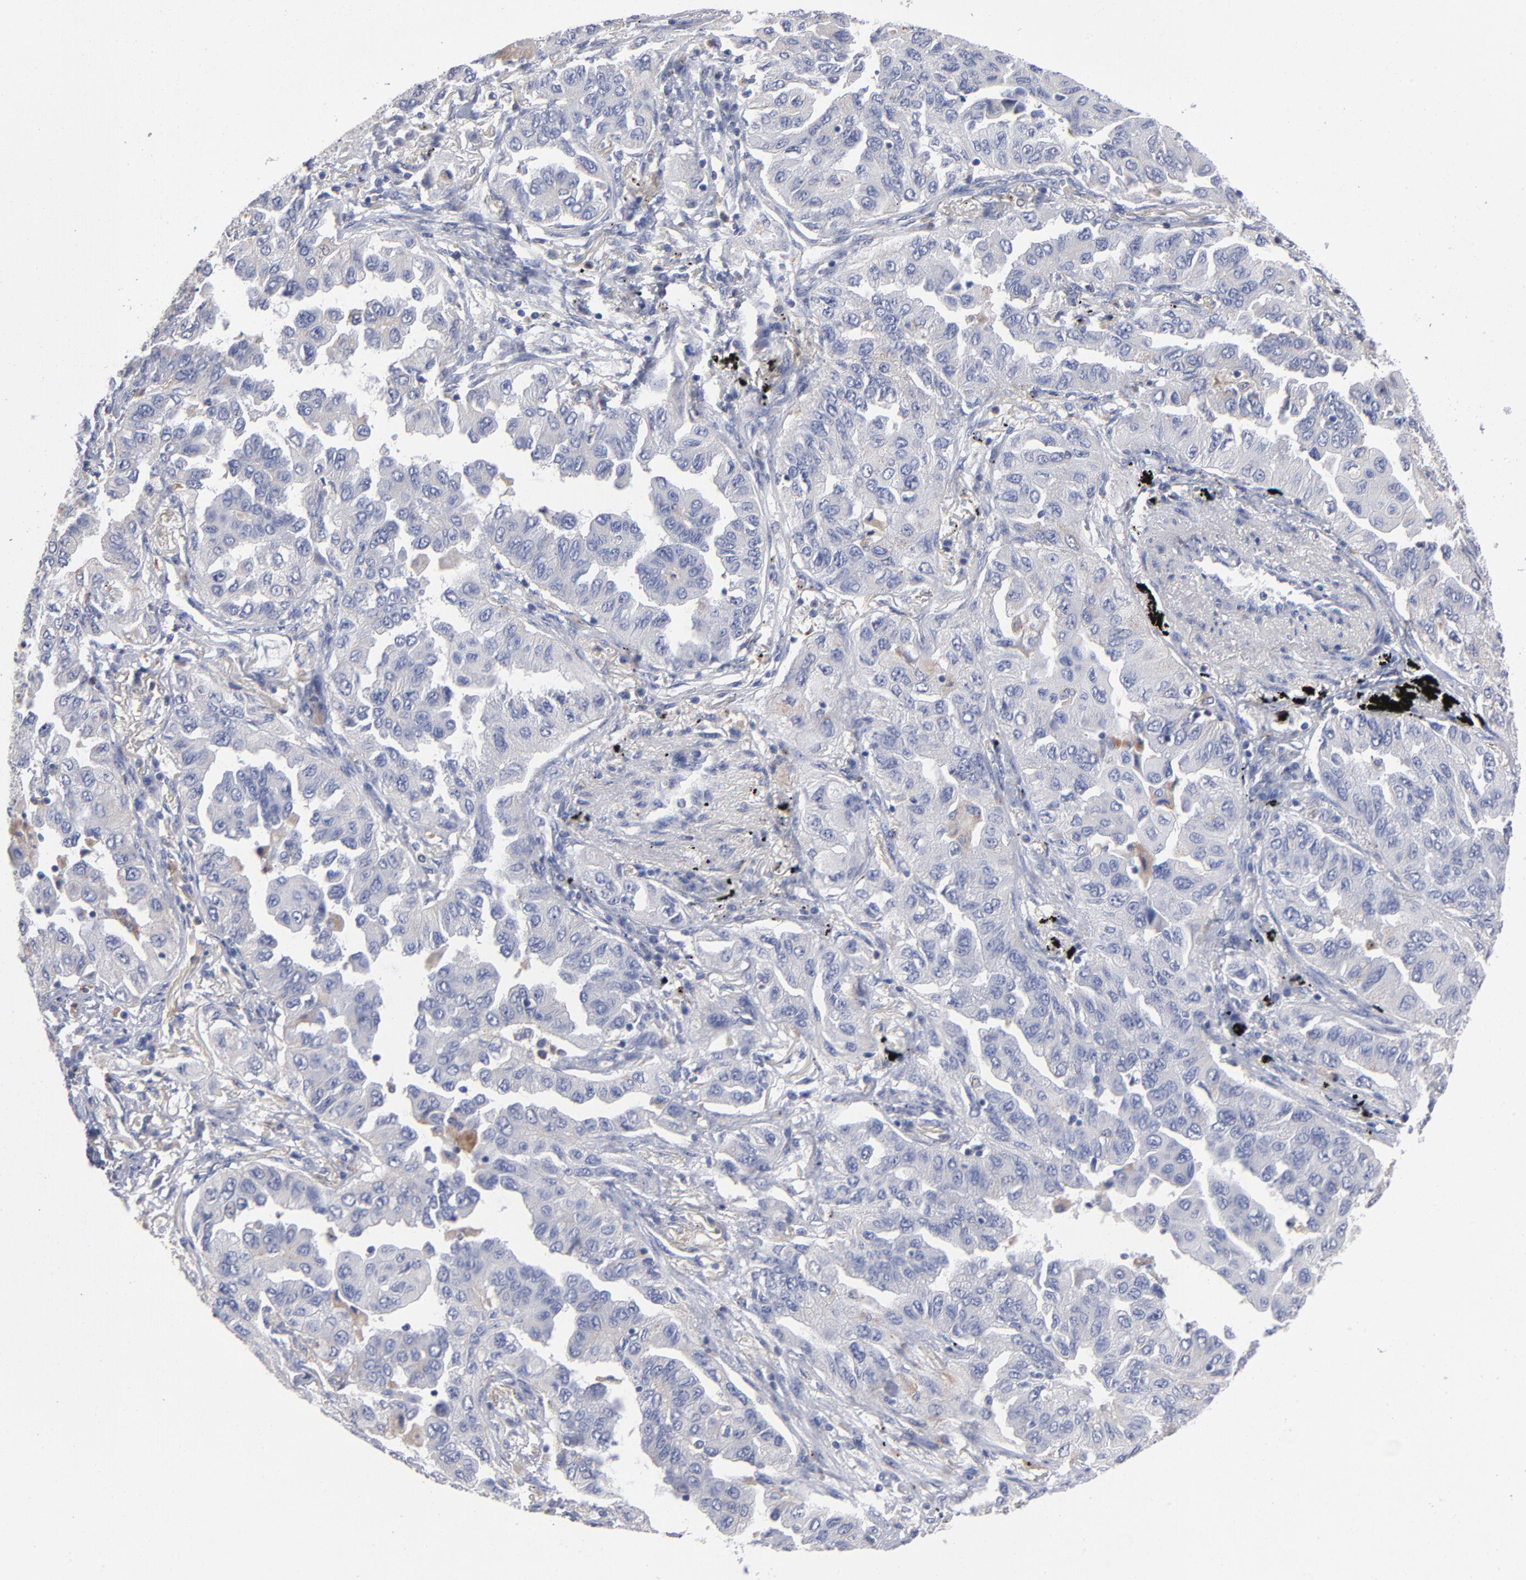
{"staining": {"intensity": "negative", "quantity": "none", "location": "none"}, "tissue": "lung cancer", "cell_type": "Tumor cells", "image_type": "cancer", "snomed": [{"axis": "morphology", "description": "Adenocarcinoma, NOS"}, {"axis": "topography", "description": "Lung"}], "caption": "Tumor cells show no significant protein positivity in lung cancer.", "gene": "RRAGB", "patient": {"sex": "female", "age": 65}}